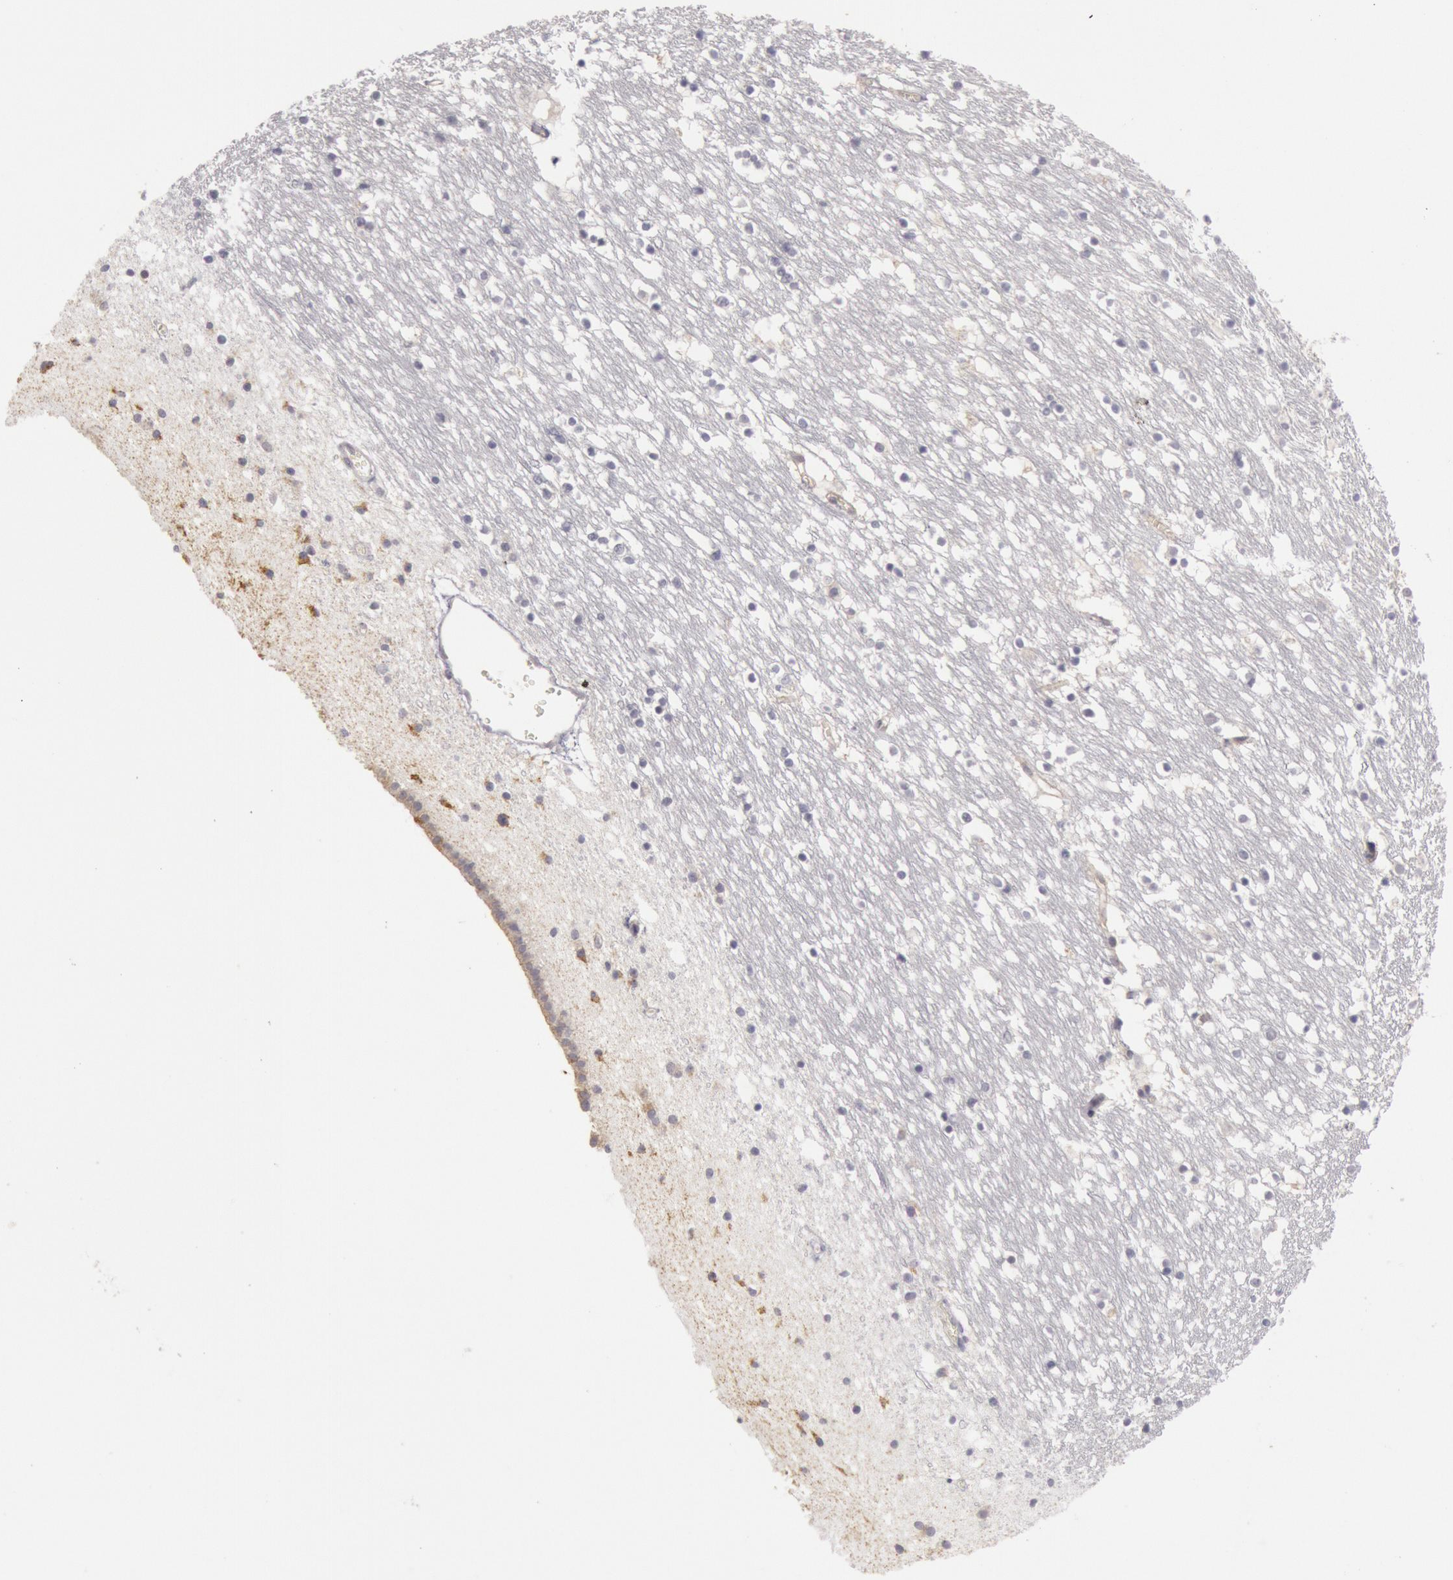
{"staining": {"intensity": "negative", "quantity": "none", "location": "none"}, "tissue": "caudate", "cell_type": "Glial cells", "image_type": "normal", "snomed": [{"axis": "morphology", "description": "Normal tissue, NOS"}, {"axis": "topography", "description": "Lateral ventricle wall"}], "caption": "DAB immunohistochemical staining of benign caudate displays no significant positivity in glial cells.", "gene": "JOSD1", "patient": {"sex": "male", "age": 45}}